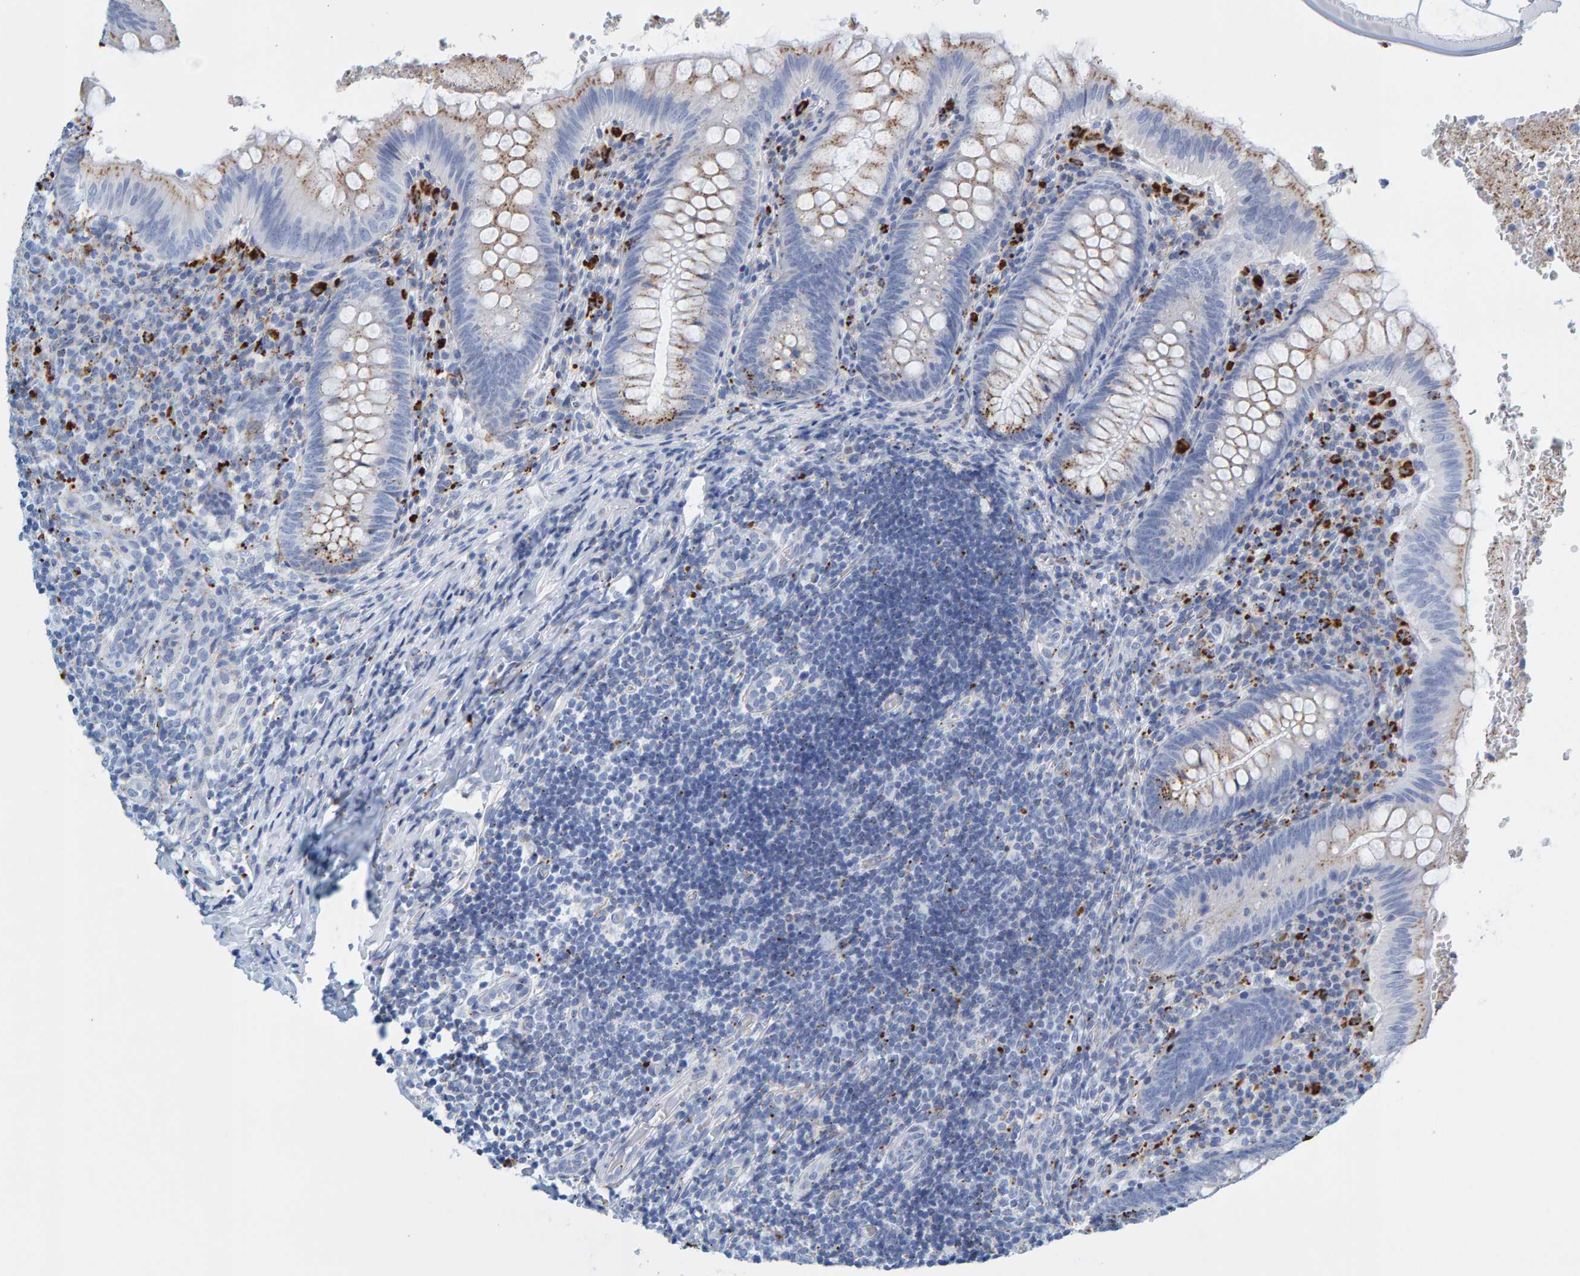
{"staining": {"intensity": "weak", "quantity": "<25%", "location": "cytoplasmic/membranous"}, "tissue": "appendix", "cell_type": "Glandular cells", "image_type": "normal", "snomed": [{"axis": "morphology", "description": "Normal tissue, NOS"}, {"axis": "topography", "description": "Appendix"}], "caption": "A high-resolution image shows immunohistochemistry staining of benign appendix, which exhibits no significant staining in glandular cells. Brightfield microscopy of IHC stained with DAB (3,3'-diaminobenzidine) (brown) and hematoxylin (blue), captured at high magnification.", "gene": "BIN3", "patient": {"sex": "male", "age": 8}}